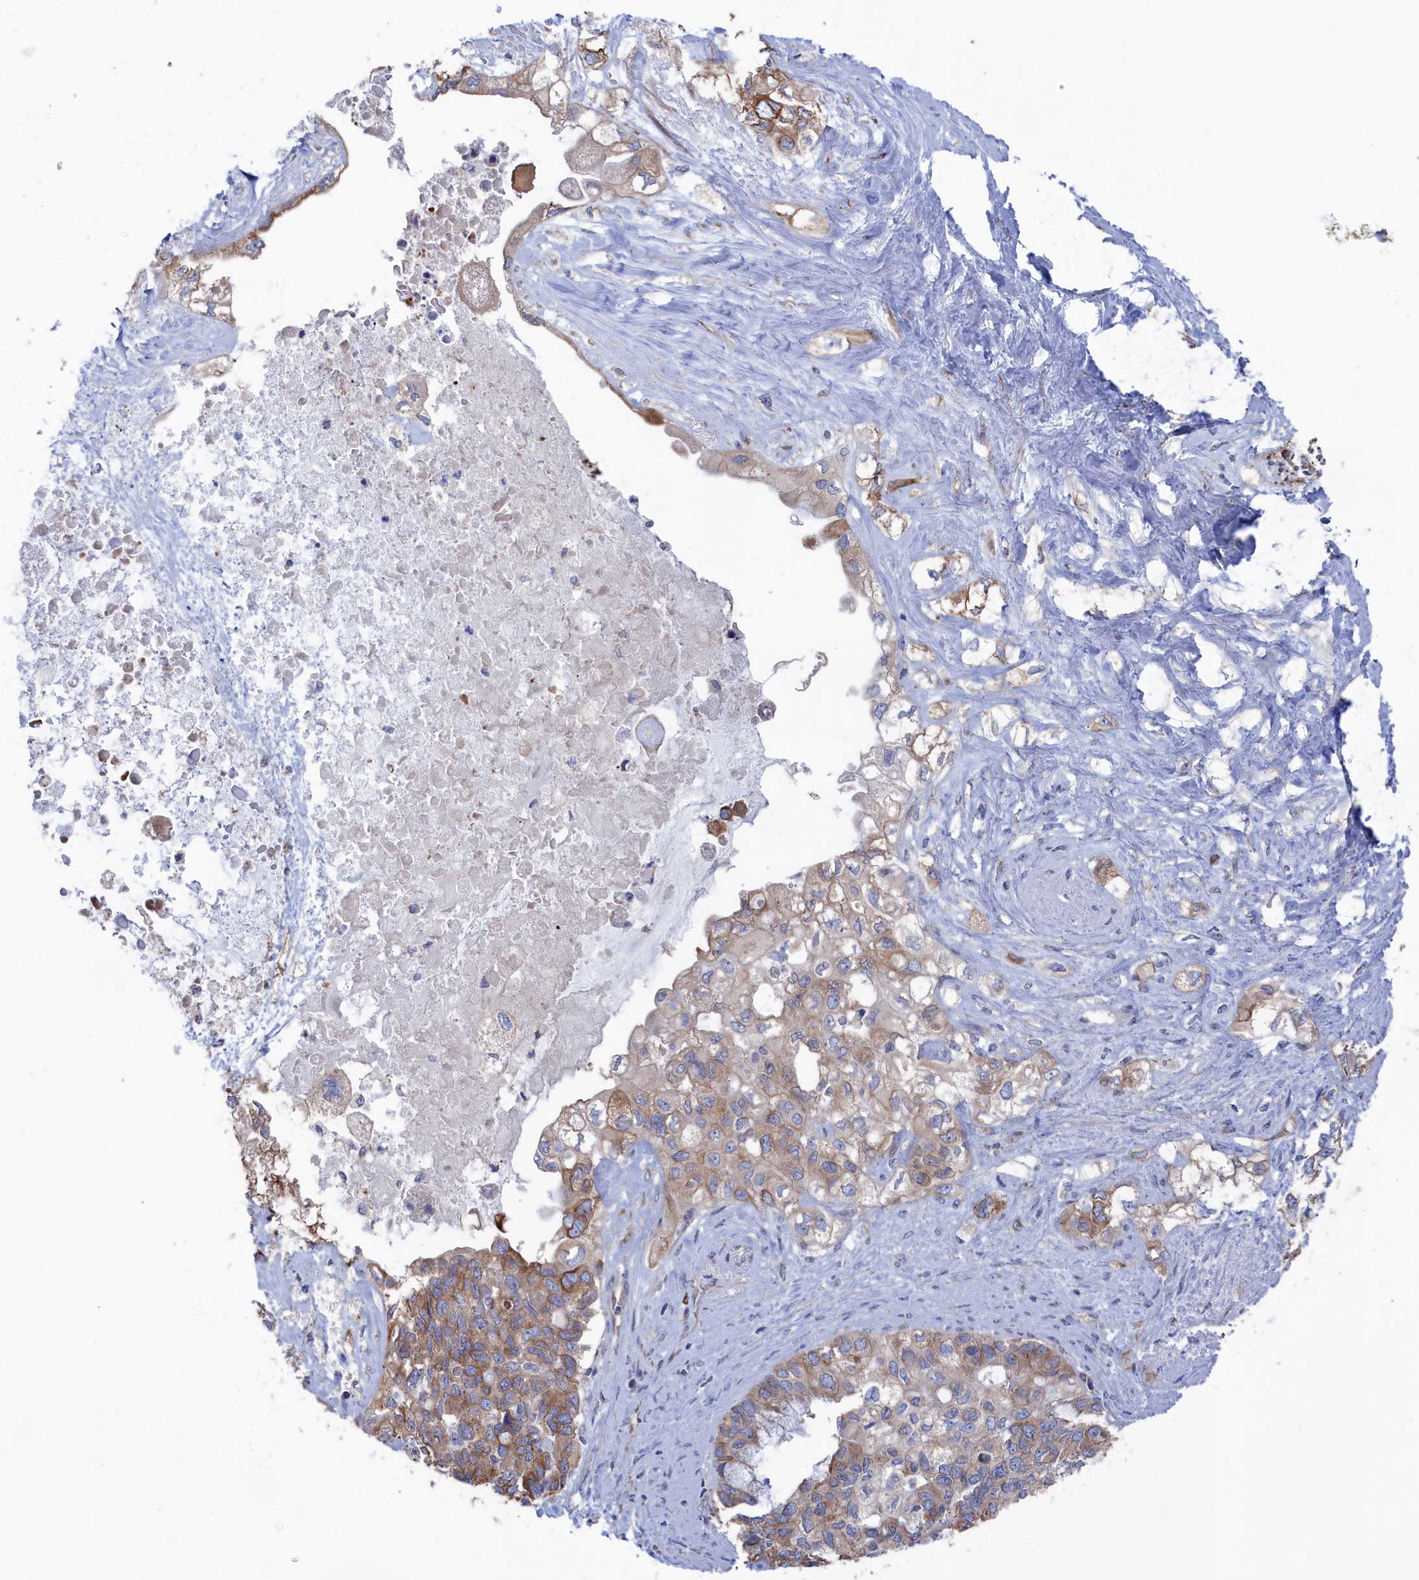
{"staining": {"intensity": "moderate", "quantity": "<25%", "location": "cytoplasmic/membranous"}, "tissue": "pancreatic cancer", "cell_type": "Tumor cells", "image_type": "cancer", "snomed": [{"axis": "morphology", "description": "Adenocarcinoma, NOS"}, {"axis": "topography", "description": "Pancreas"}], "caption": "Immunohistochemistry (IHC) (DAB (3,3'-diaminobenzidine)) staining of adenocarcinoma (pancreatic) displays moderate cytoplasmic/membranous protein staining in about <25% of tumor cells.", "gene": "NUTF2", "patient": {"sex": "female", "age": 56}}